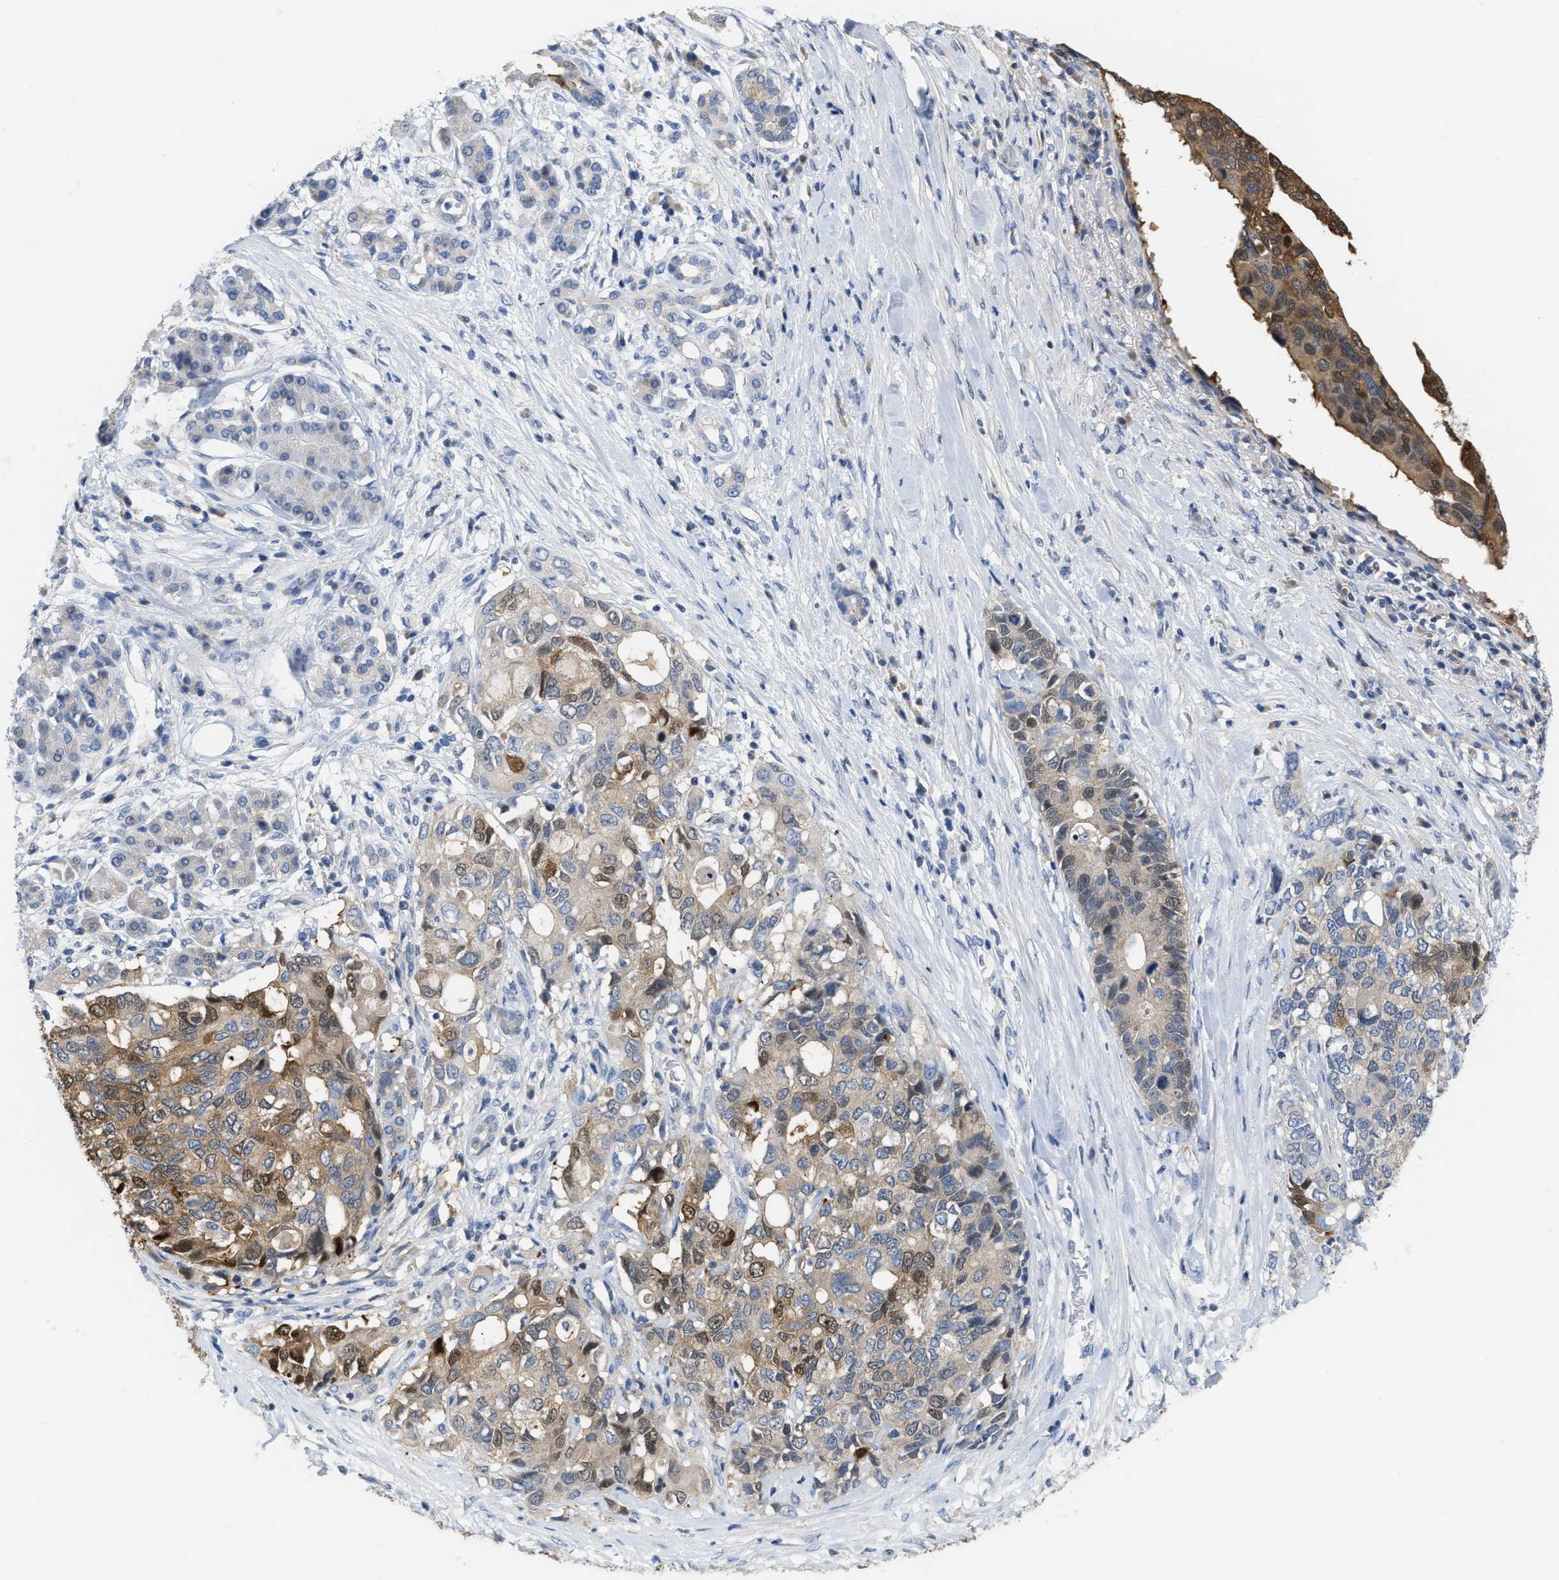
{"staining": {"intensity": "moderate", "quantity": "25%-75%", "location": "cytoplasmic/membranous"}, "tissue": "pancreatic cancer", "cell_type": "Tumor cells", "image_type": "cancer", "snomed": [{"axis": "morphology", "description": "Adenocarcinoma, NOS"}, {"axis": "topography", "description": "Pancreas"}], "caption": "Tumor cells show moderate cytoplasmic/membranous staining in approximately 25%-75% of cells in pancreatic cancer. The protein is shown in brown color, while the nuclei are stained blue.", "gene": "CRYM", "patient": {"sex": "female", "age": 56}}